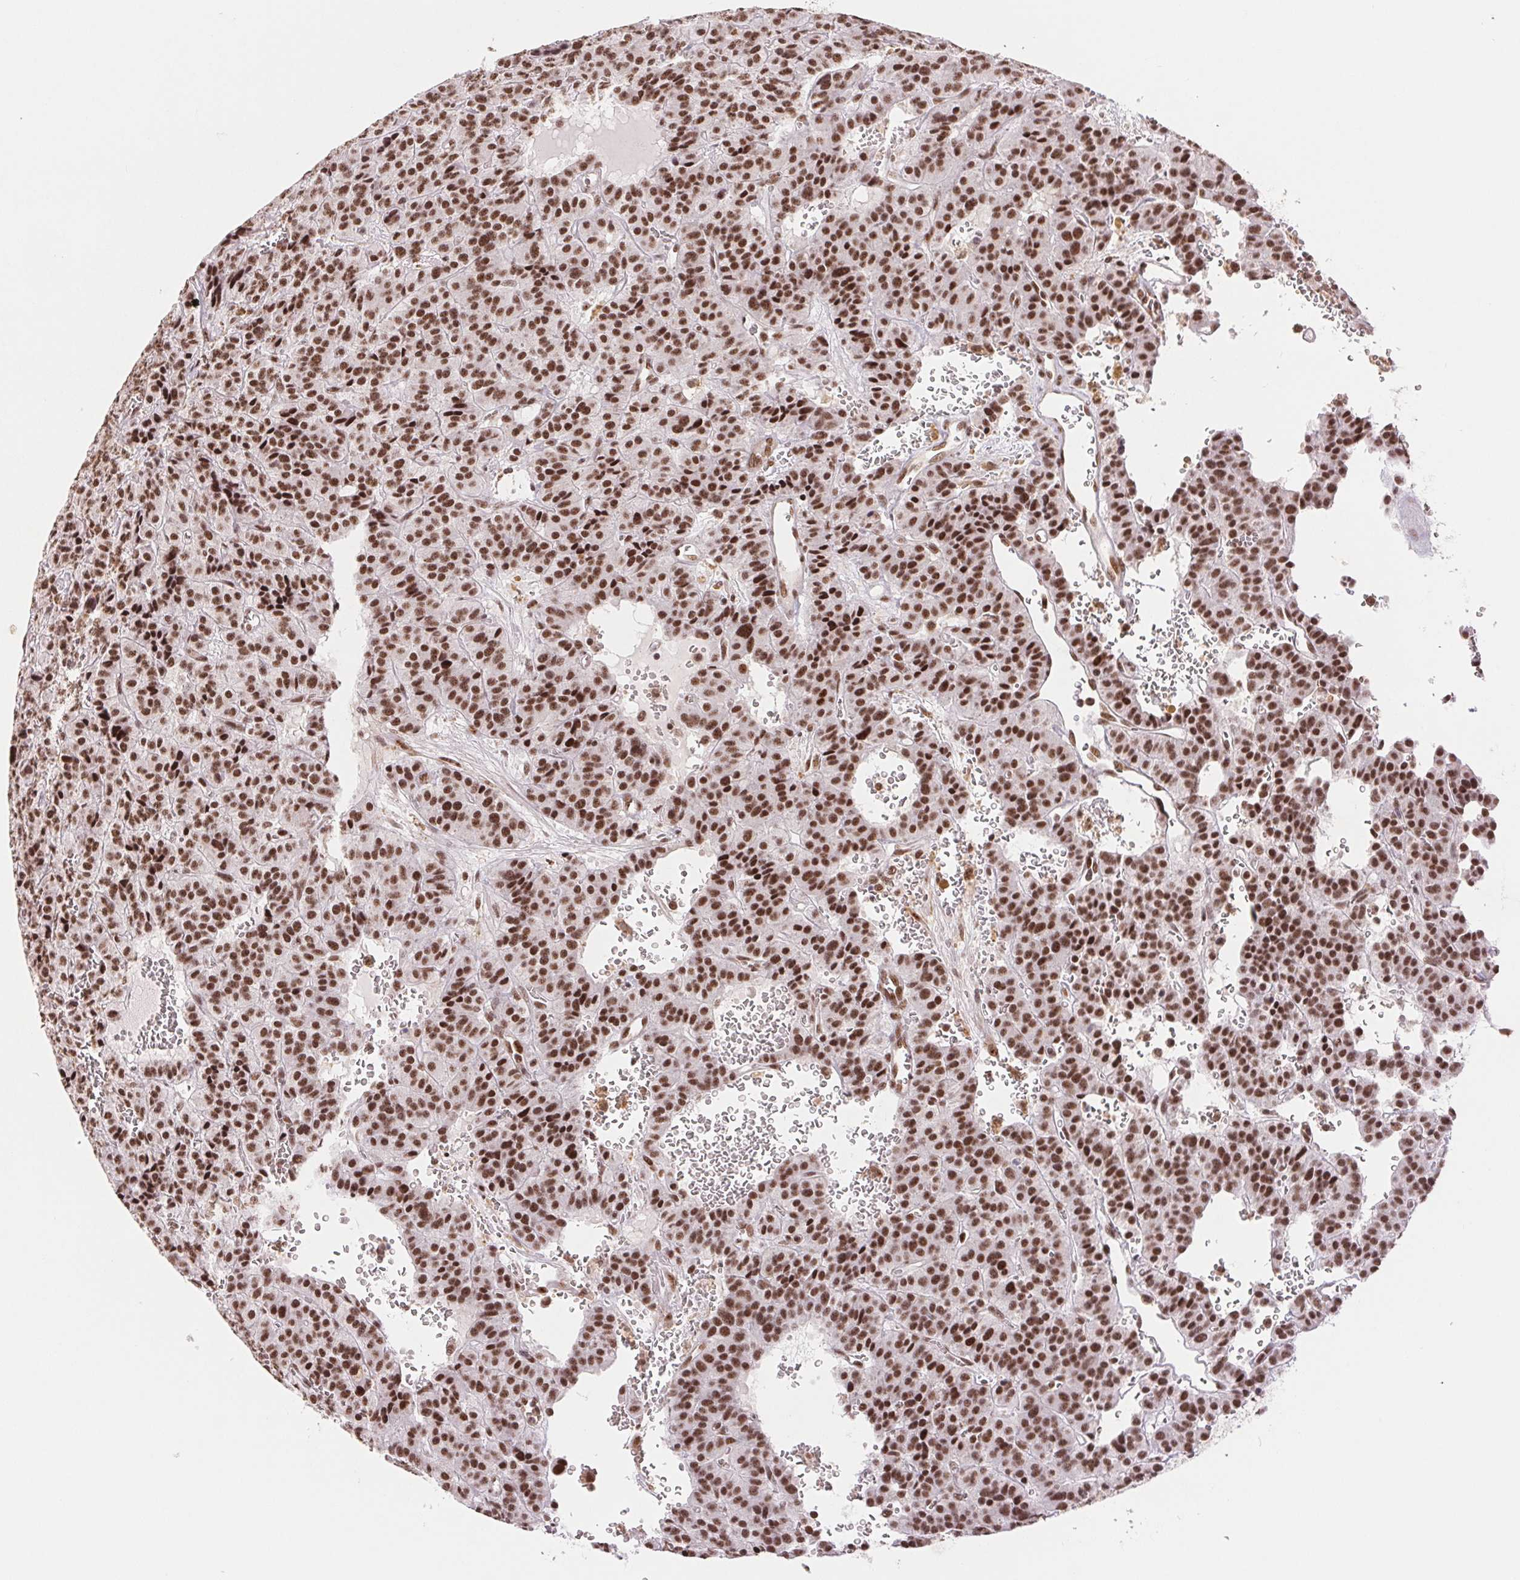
{"staining": {"intensity": "strong", "quantity": ">75%", "location": "nuclear"}, "tissue": "carcinoid", "cell_type": "Tumor cells", "image_type": "cancer", "snomed": [{"axis": "morphology", "description": "Carcinoid, malignant, NOS"}, {"axis": "topography", "description": "Lung"}], "caption": "IHC image of neoplastic tissue: human carcinoid stained using IHC shows high levels of strong protein expression localized specifically in the nuclear of tumor cells, appearing as a nuclear brown color.", "gene": "SREK1", "patient": {"sex": "female", "age": 71}}